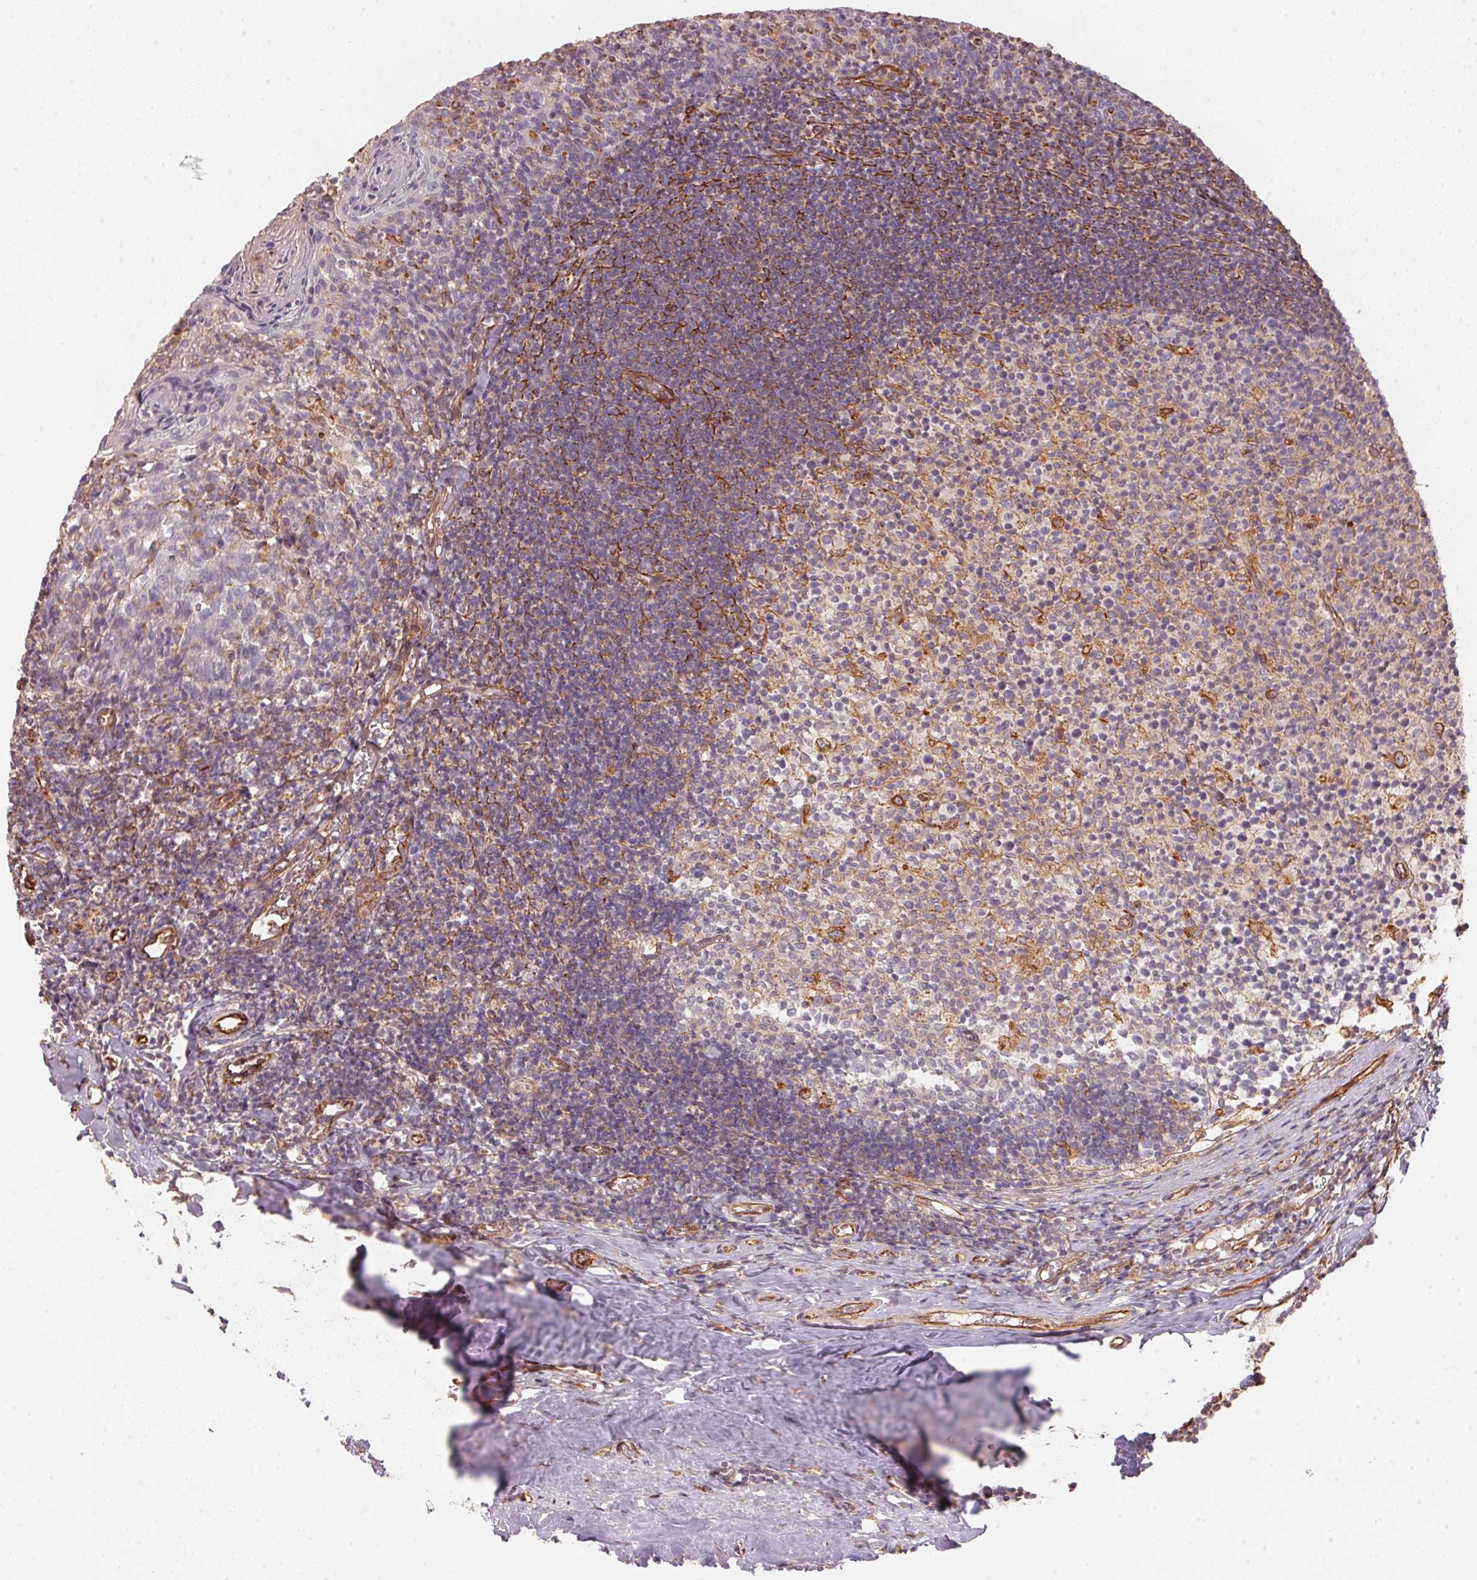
{"staining": {"intensity": "weak", "quantity": "<25%", "location": "cytoplasmic/membranous"}, "tissue": "tonsil", "cell_type": "Germinal center cells", "image_type": "normal", "snomed": [{"axis": "morphology", "description": "Normal tissue, NOS"}, {"axis": "topography", "description": "Tonsil"}], "caption": "Tonsil was stained to show a protein in brown. There is no significant positivity in germinal center cells. (DAB immunohistochemistry (IHC) visualized using brightfield microscopy, high magnification).", "gene": "FOXR2", "patient": {"sex": "female", "age": 10}}